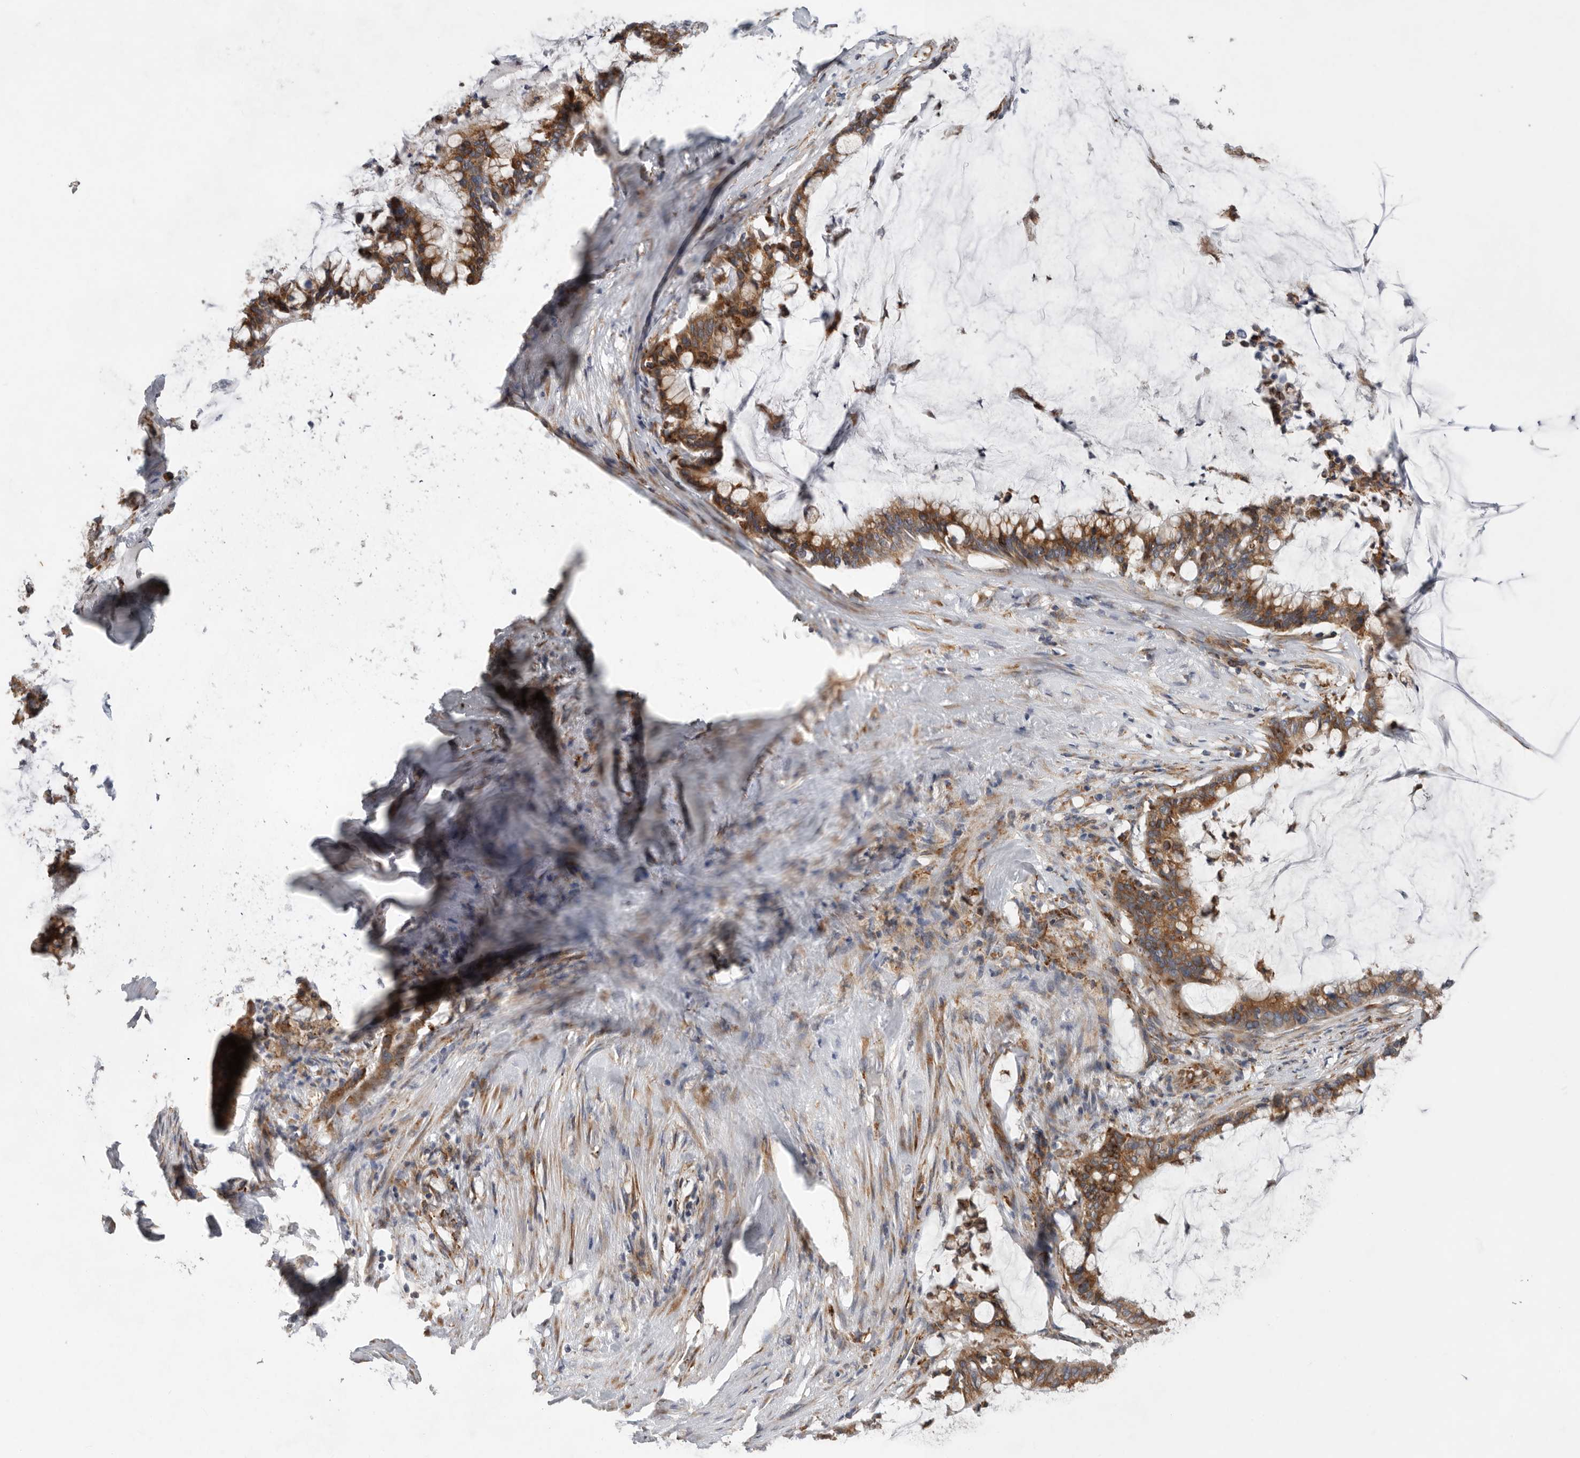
{"staining": {"intensity": "moderate", "quantity": ">75%", "location": "cytoplasmic/membranous"}, "tissue": "pancreatic cancer", "cell_type": "Tumor cells", "image_type": "cancer", "snomed": [{"axis": "morphology", "description": "Adenocarcinoma, NOS"}, {"axis": "topography", "description": "Pancreas"}], "caption": "DAB (3,3'-diaminobenzidine) immunohistochemical staining of pancreatic cancer displays moderate cytoplasmic/membranous protein expression in about >75% of tumor cells.", "gene": "GANAB", "patient": {"sex": "male", "age": 41}}